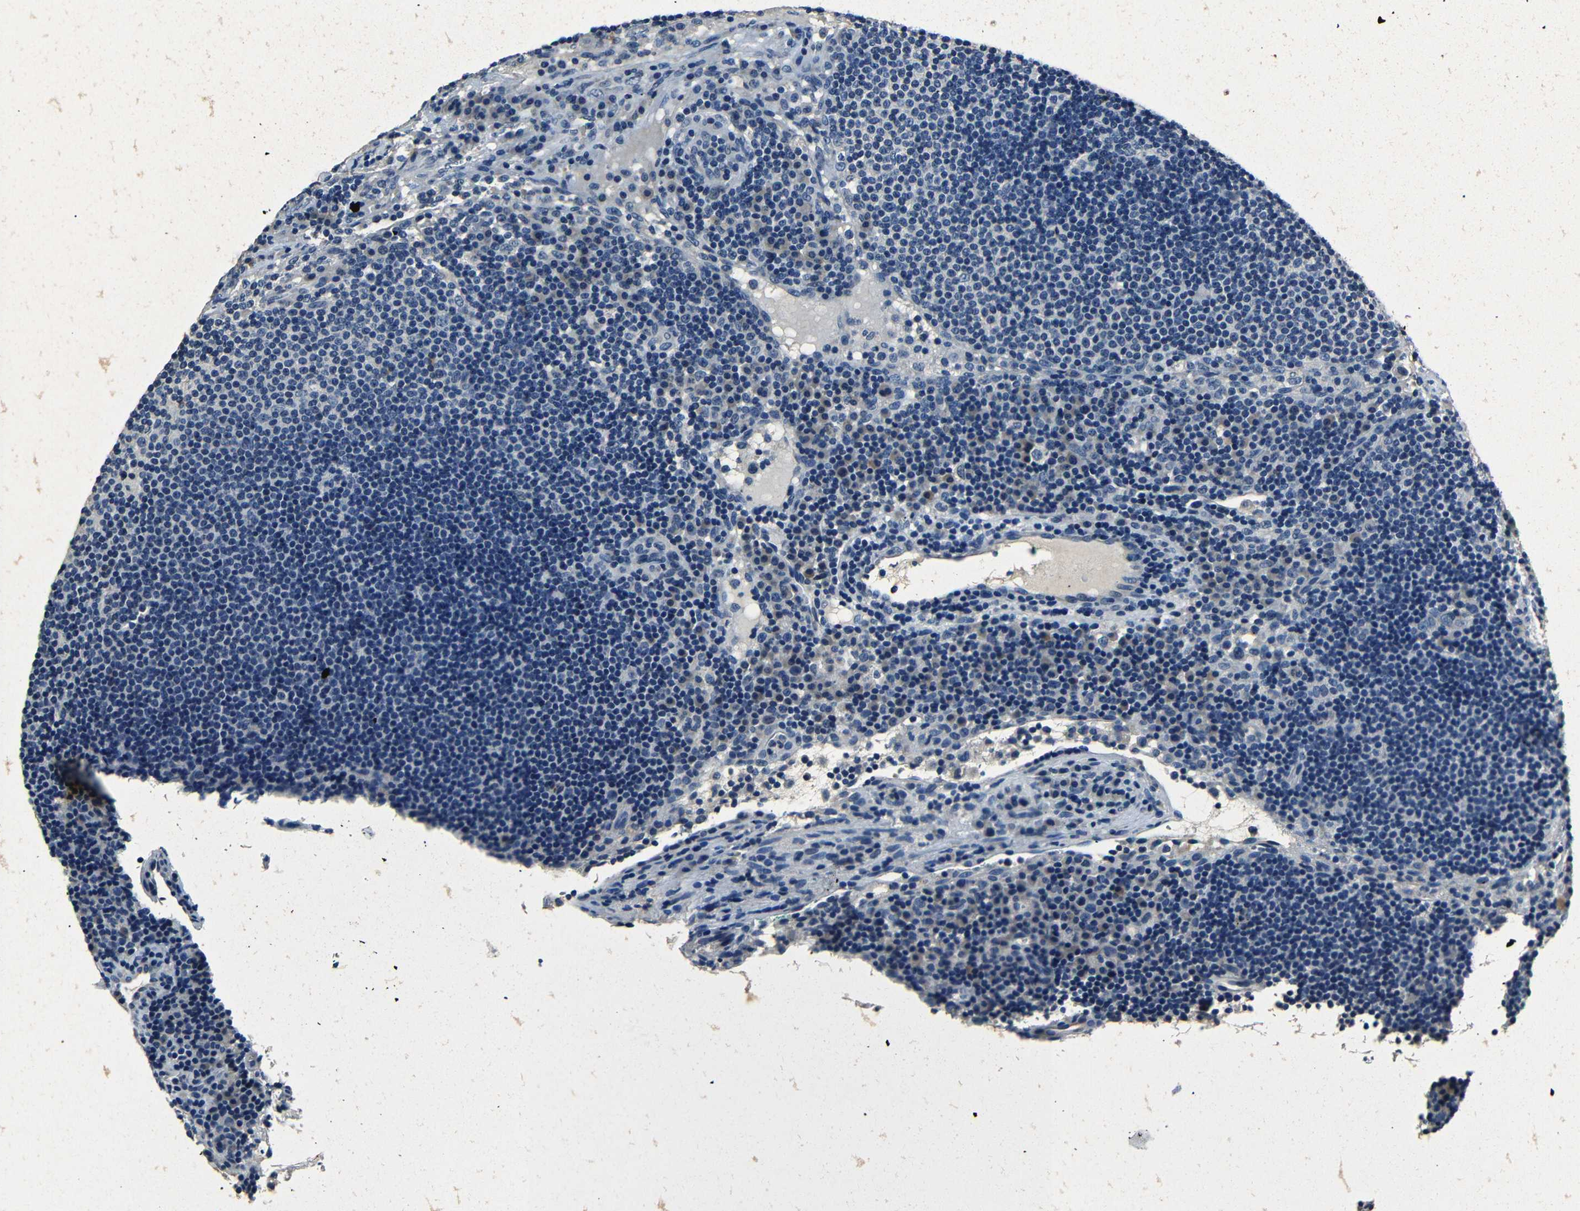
{"staining": {"intensity": "negative", "quantity": "none", "location": "none"}, "tissue": "lymph node", "cell_type": "Non-germinal center cells", "image_type": "normal", "snomed": [{"axis": "morphology", "description": "Normal tissue, NOS"}, {"axis": "topography", "description": "Lymph node"}], "caption": "IHC histopathology image of benign lymph node: human lymph node stained with DAB (3,3'-diaminobenzidine) exhibits no significant protein staining in non-germinal center cells.", "gene": "NCMAP", "patient": {"sex": "female", "age": 53}}